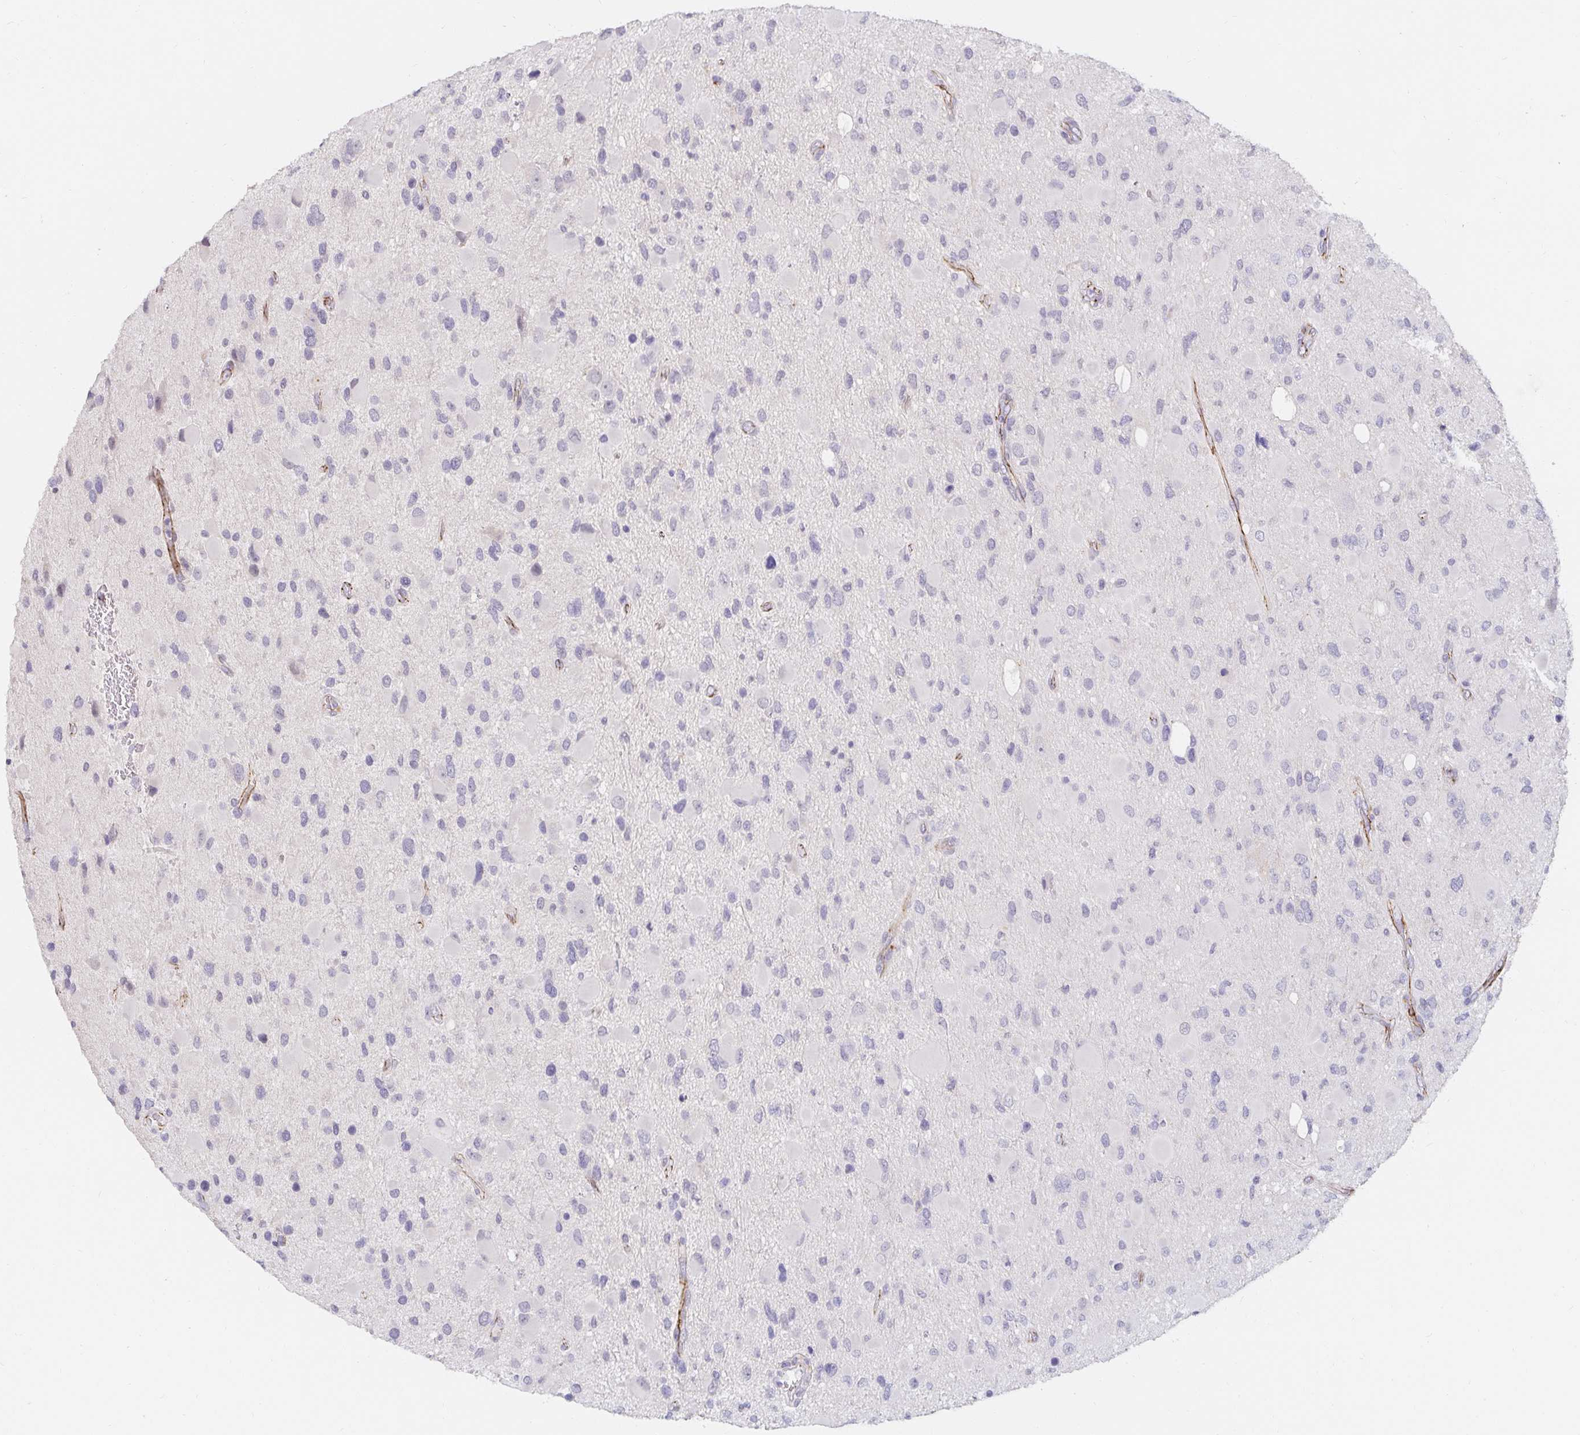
{"staining": {"intensity": "negative", "quantity": "none", "location": "none"}, "tissue": "glioma", "cell_type": "Tumor cells", "image_type": "cancer", "snomed": [{"axis": "morphology", "description": "Glioma, malignant, Low grade"}, {"axis": "topography", "description": "Brain"}], "caption": "Glioma was stained to show a protein in brown. There is no significant staining in tumor cells.", "gene": "PDX1", "patient": {"sex": "female", "age": 32}}